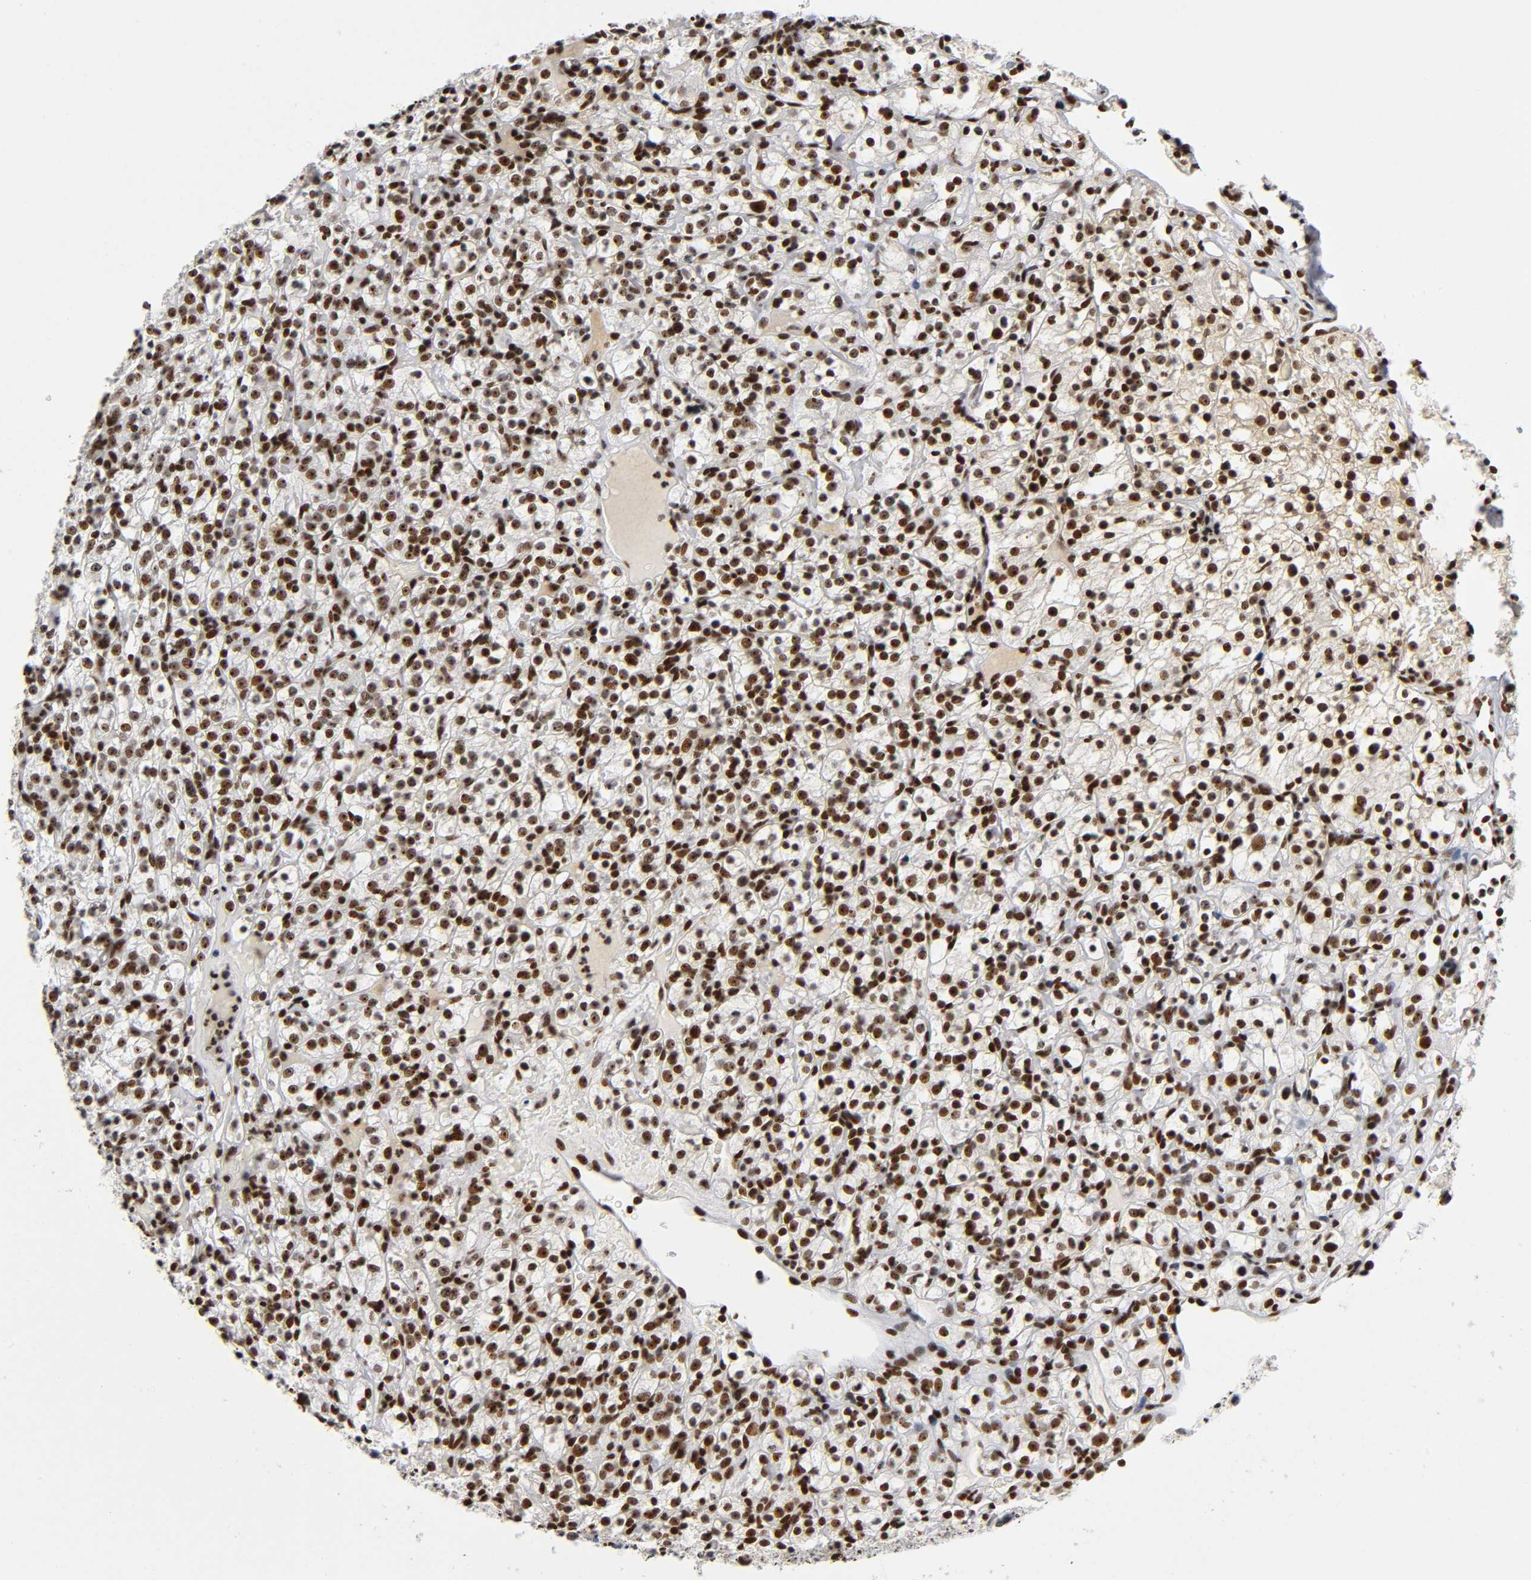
{"staining": {"intensity": "strong", "quantity": ">75%", "location": "nuclear"}, "tissue": "renal cancer", "cell_type": "Tumor cells", "image_type": "cancer", "snomed": [{"axis": "morphology", "description": "Normal tissue, NOS"}, {"axis": "morphology", "description": "Adenocarcinoma, NOS"}, {"axis": "topography", "description": "Kidney"}], "caption": "Approximately >75% of tumor cells in renal adenocarcinoma show strong nuclear protein staining as visualized by brown immunohistochemical staining.", "gene": "UBTF", "patient": {"sex": "female", "age": 72}}